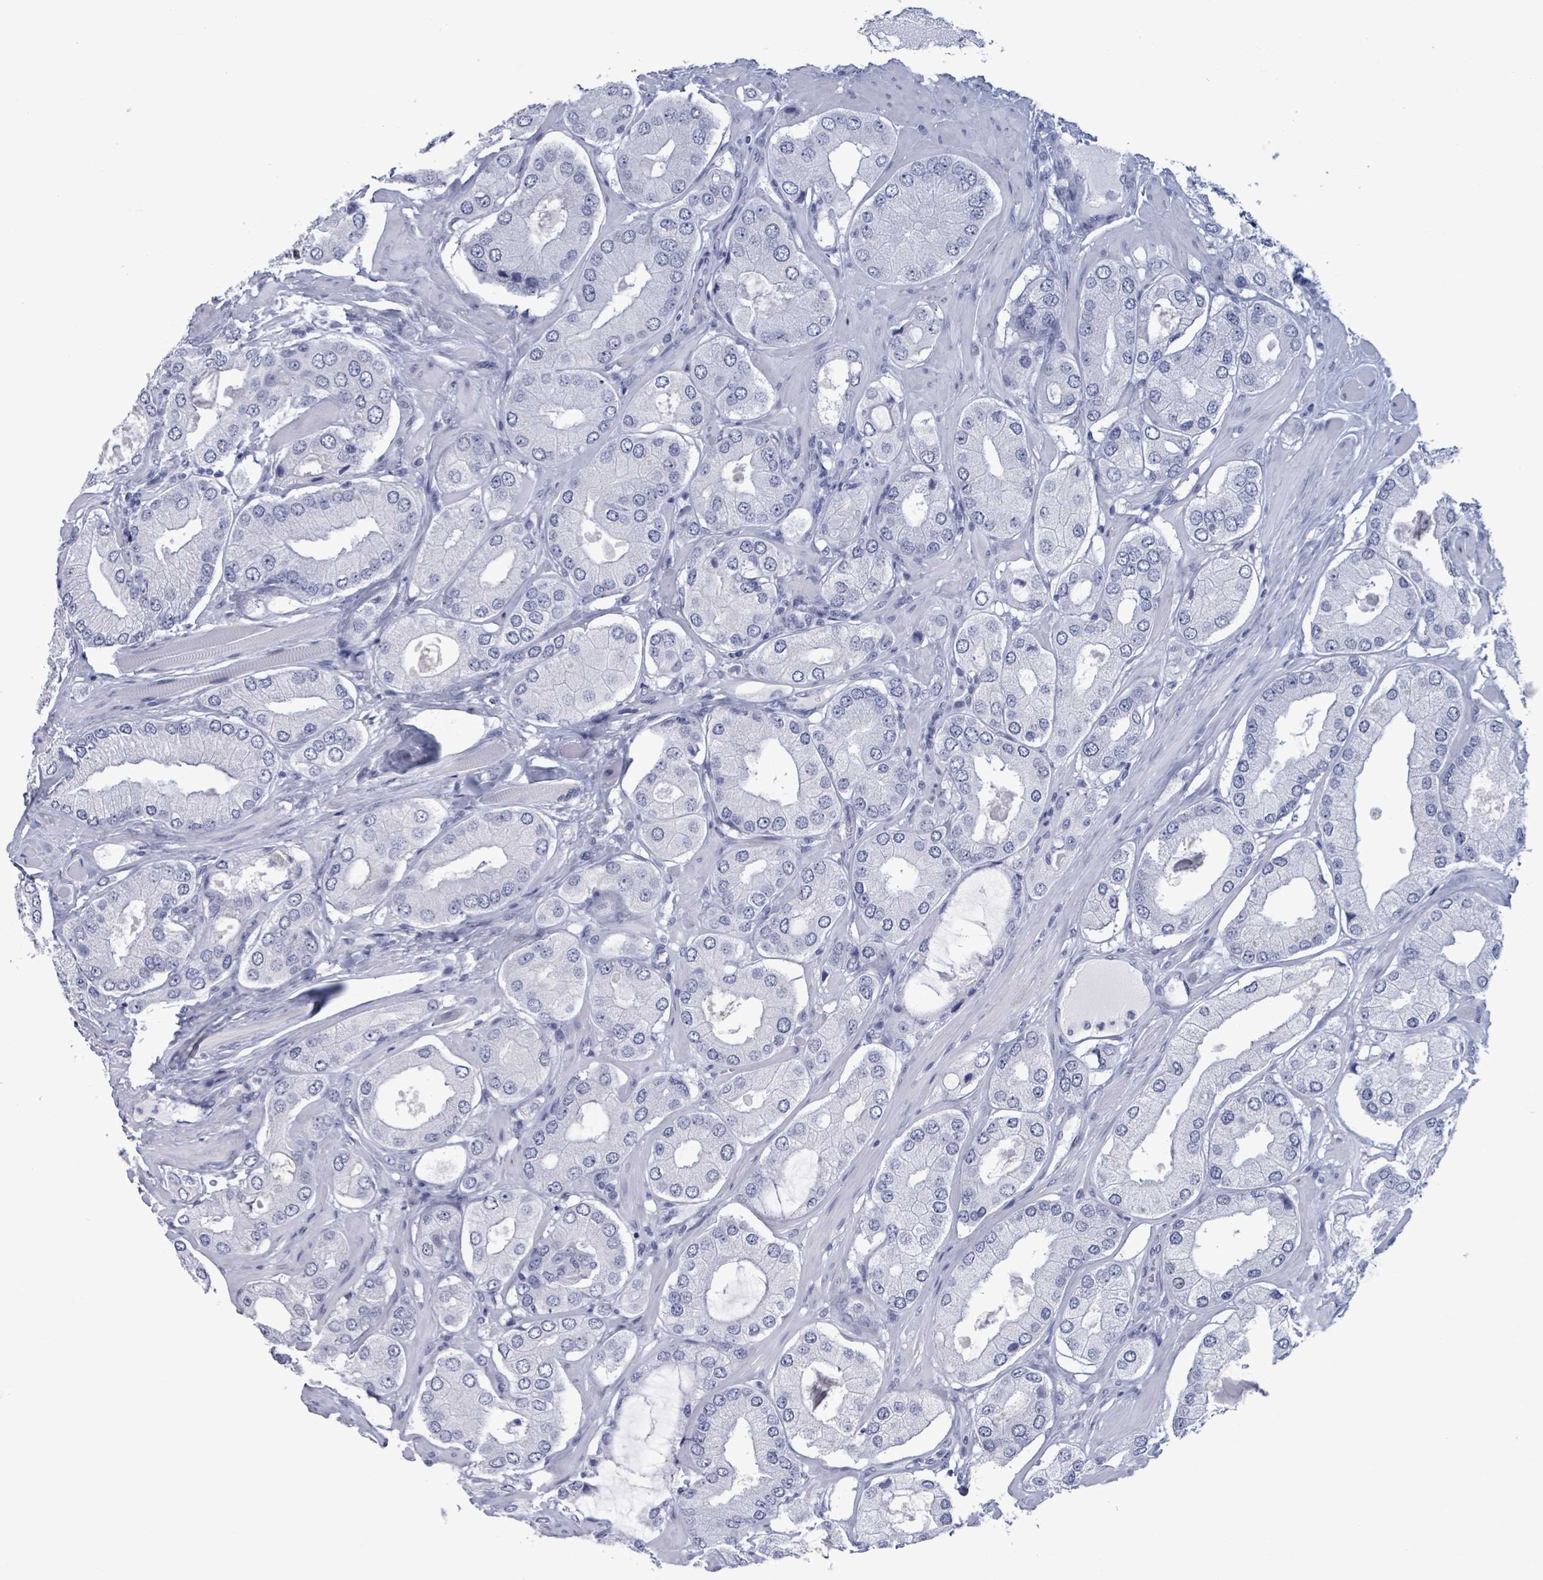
{"staining": {"intensity": "negative", "quantity": "none", "location": "none"}, "tissue": "prostate cancer", "cell_type": "Tumor cells", "image_type": "cancer", "snomed": [{"axis": "morphology", "description": "Adenocarcinoma, Low grade"}, {"axis": "topography", "description": "Prostate"}], "caption": "Immunohistochemistry micrograph of prostate cancer (adenocarcinoma (low-grade)) stained for a protein (brown), which displays no positivity in tumor cells.", "gene": "NKX2-1", "patient": {"sex": "male", "age": 42}}